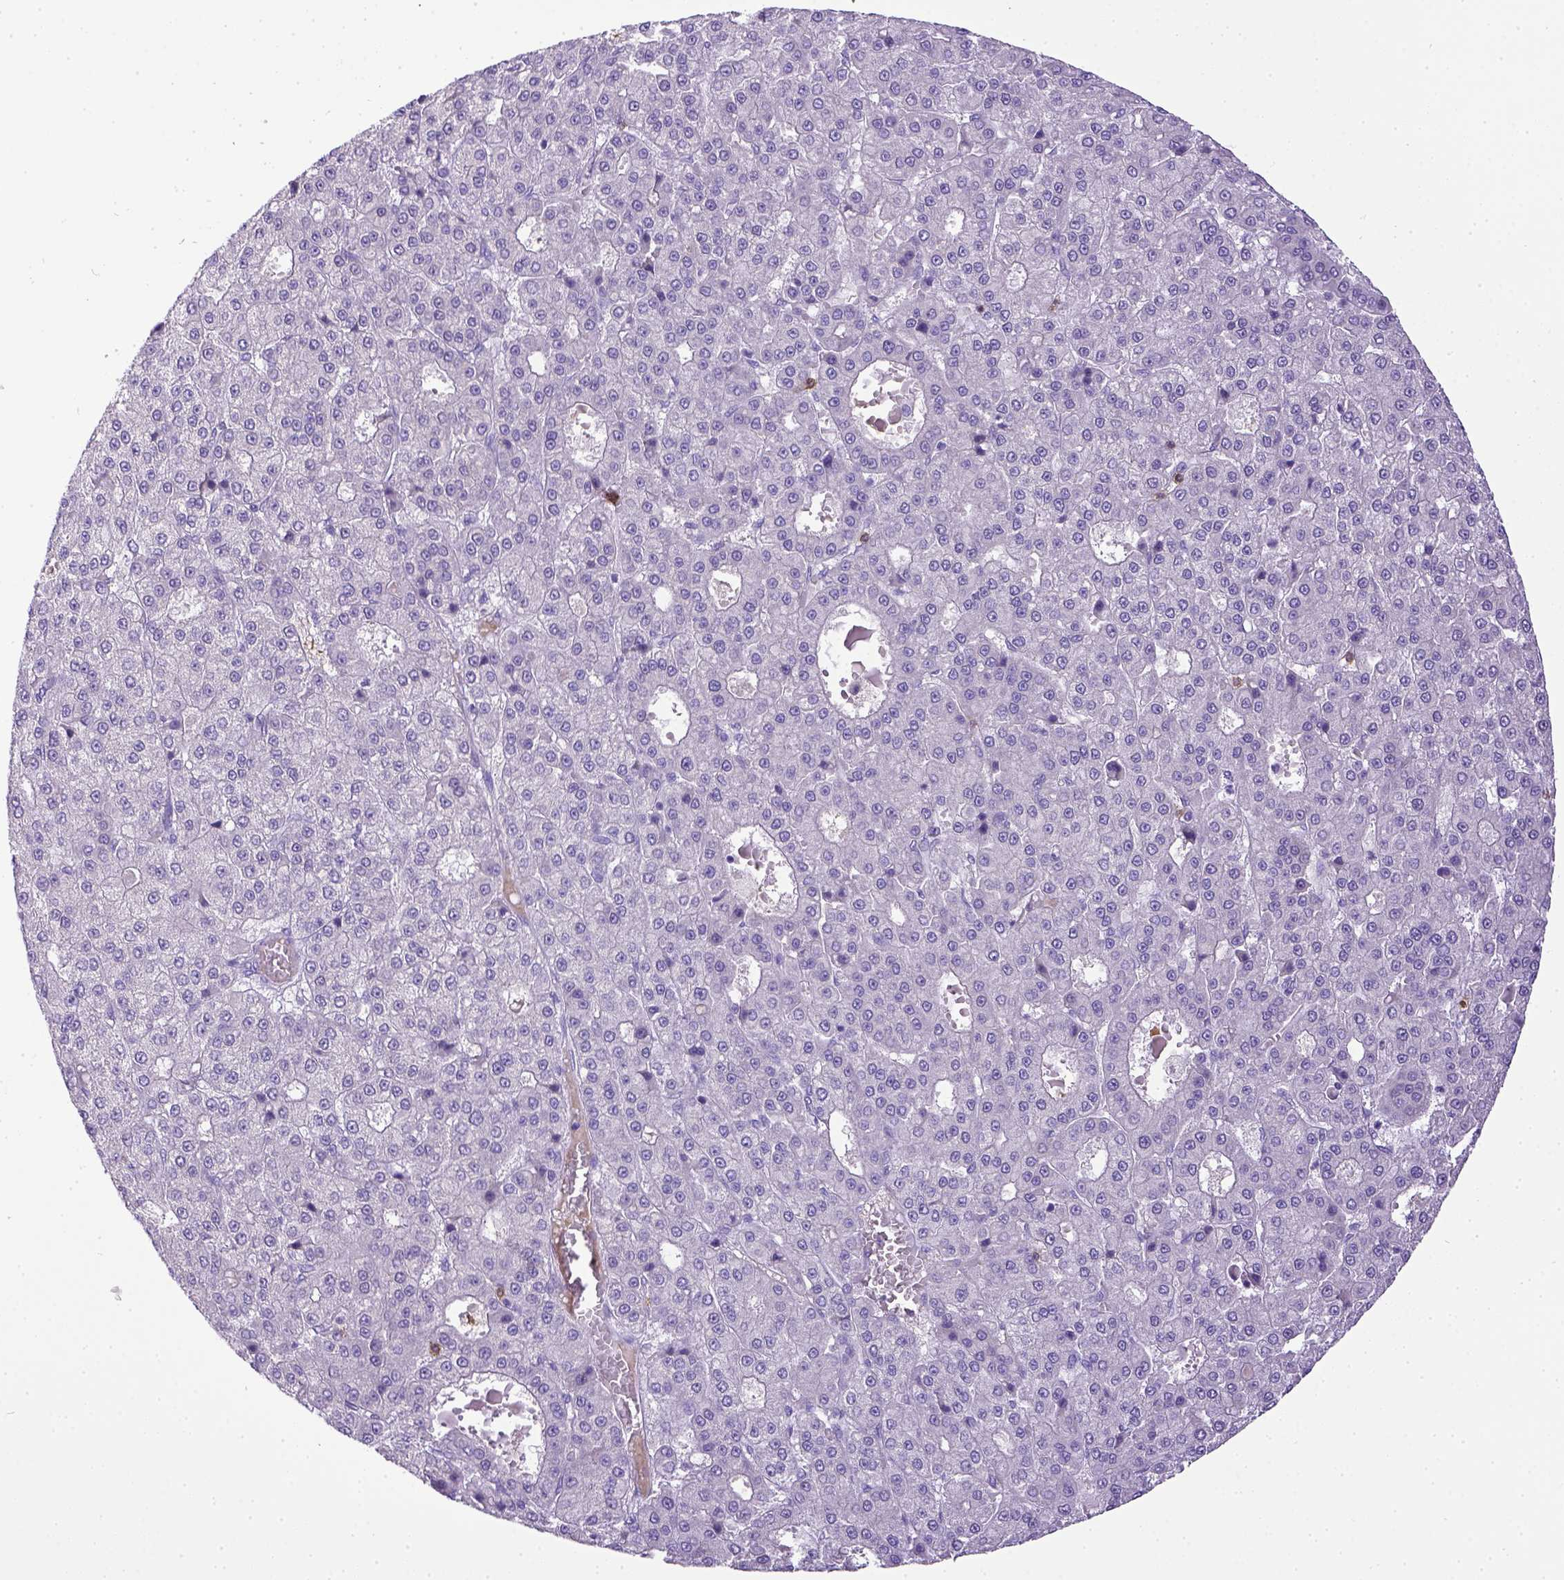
{"staining": {"intensity": "negative", "quantity": "none", "location": "none"}, "tissue": "liver cancer", "cell_type": "Tumor cells", "image_type": "cancer", "snomed": [{"axis": "morphology", "description": "Carcinoma, Hepatocellular, NOS"}, {"axis": "topography", "description": "Liver"}], "caption": "DAB (3,3'-diaminobenzidine) immunohistochemical staining of liver hepatocellular carcinoma shows no significant positivity in tumor cells.", "gene": "CD3E", "patient": {"sex": "male", "age": 70}}